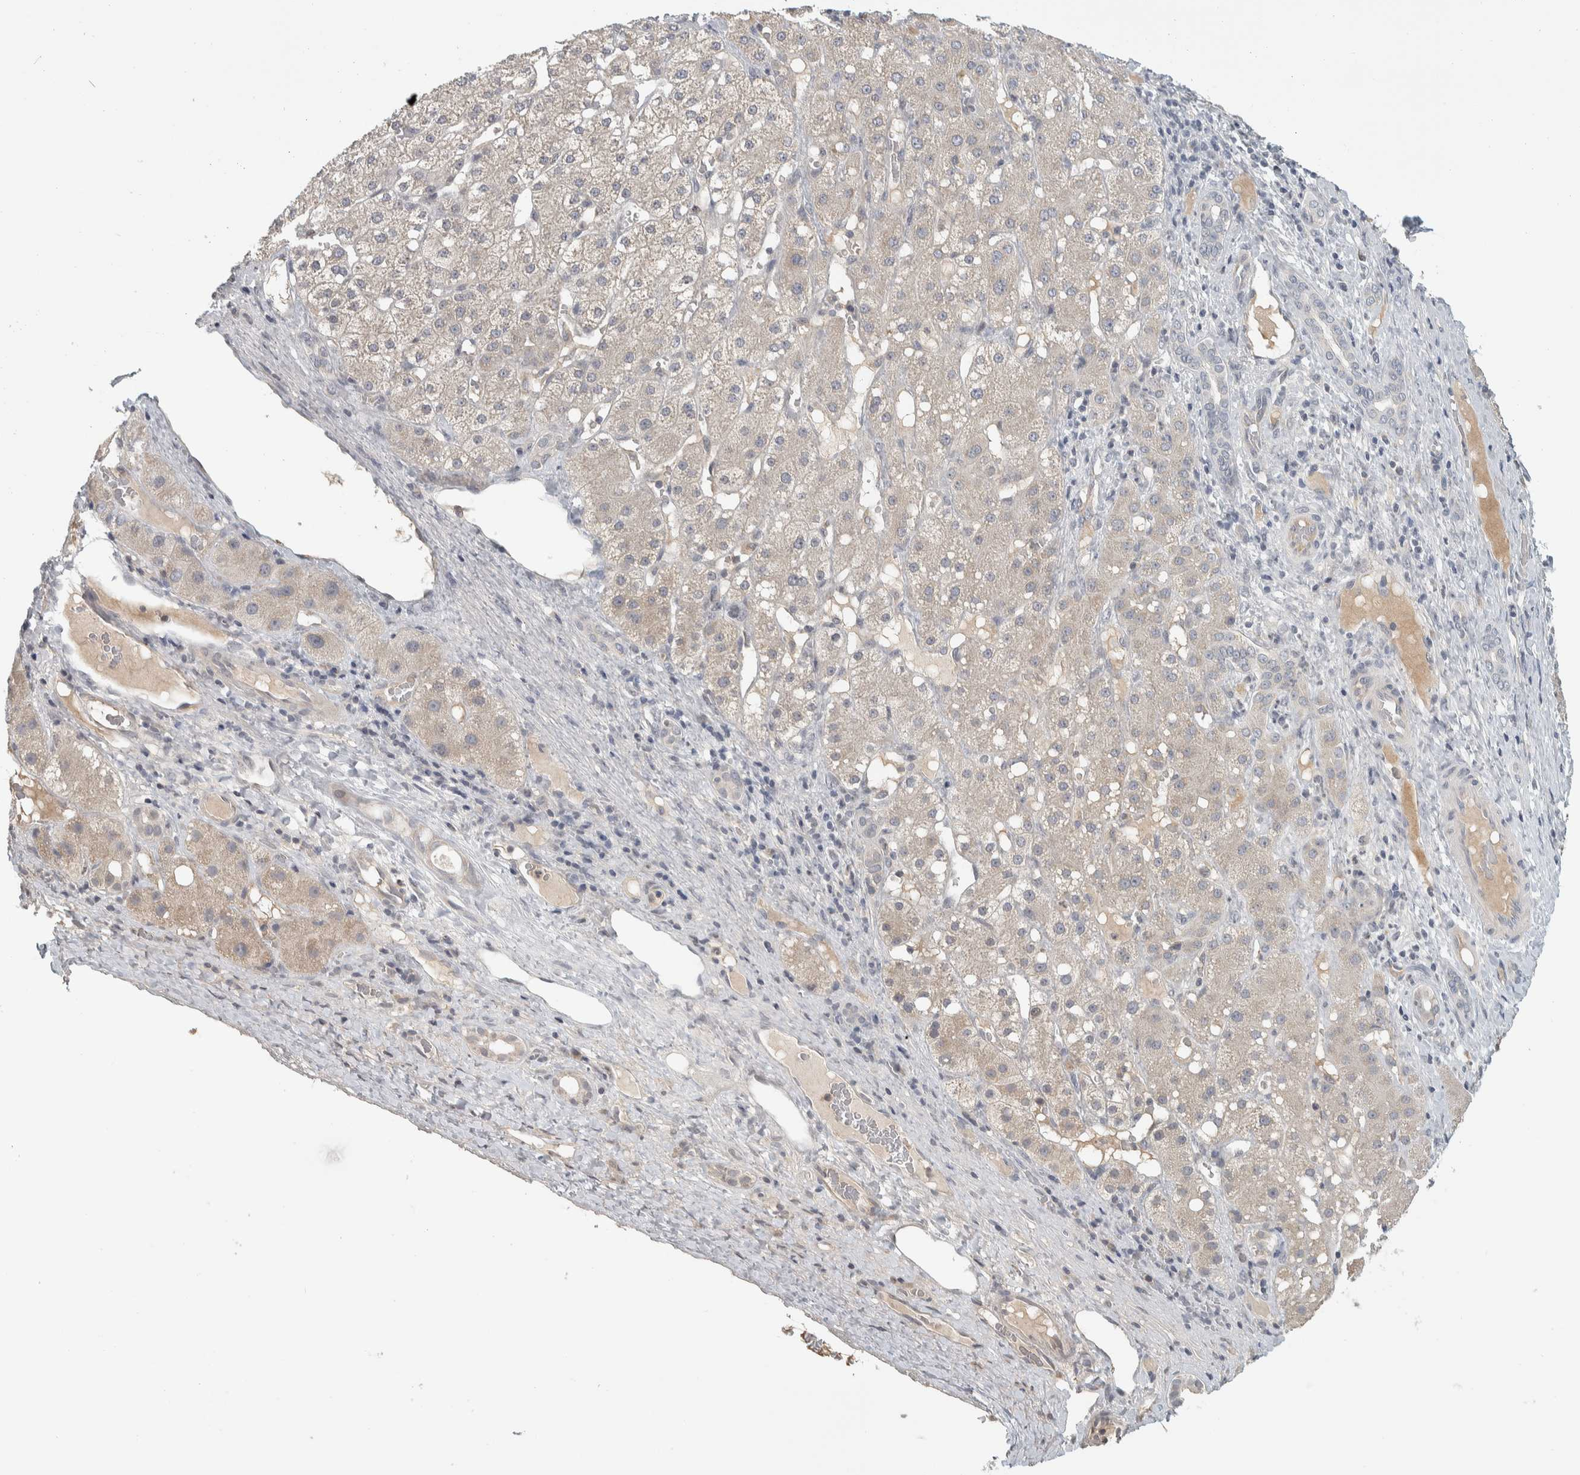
{"staining": {"intensity": "negative", "quantity": "none", "location": "none"}, "tissue": "liver cancer", "cell_type": "Tumor cells", "image_type": "cancer", "snomed": [{"axis": "morphology", "description": "Carcinoma, Hepatocellular, NOS"}, {"axis": "topography", "description": "Liver"}], "caption": "Protein analysis of liver cancer (hepatocellular carcinoma) demonstrates no significant staining in tumor cells.", "gene": "AFP", "patient": {"sex": "male", "age": 67}}